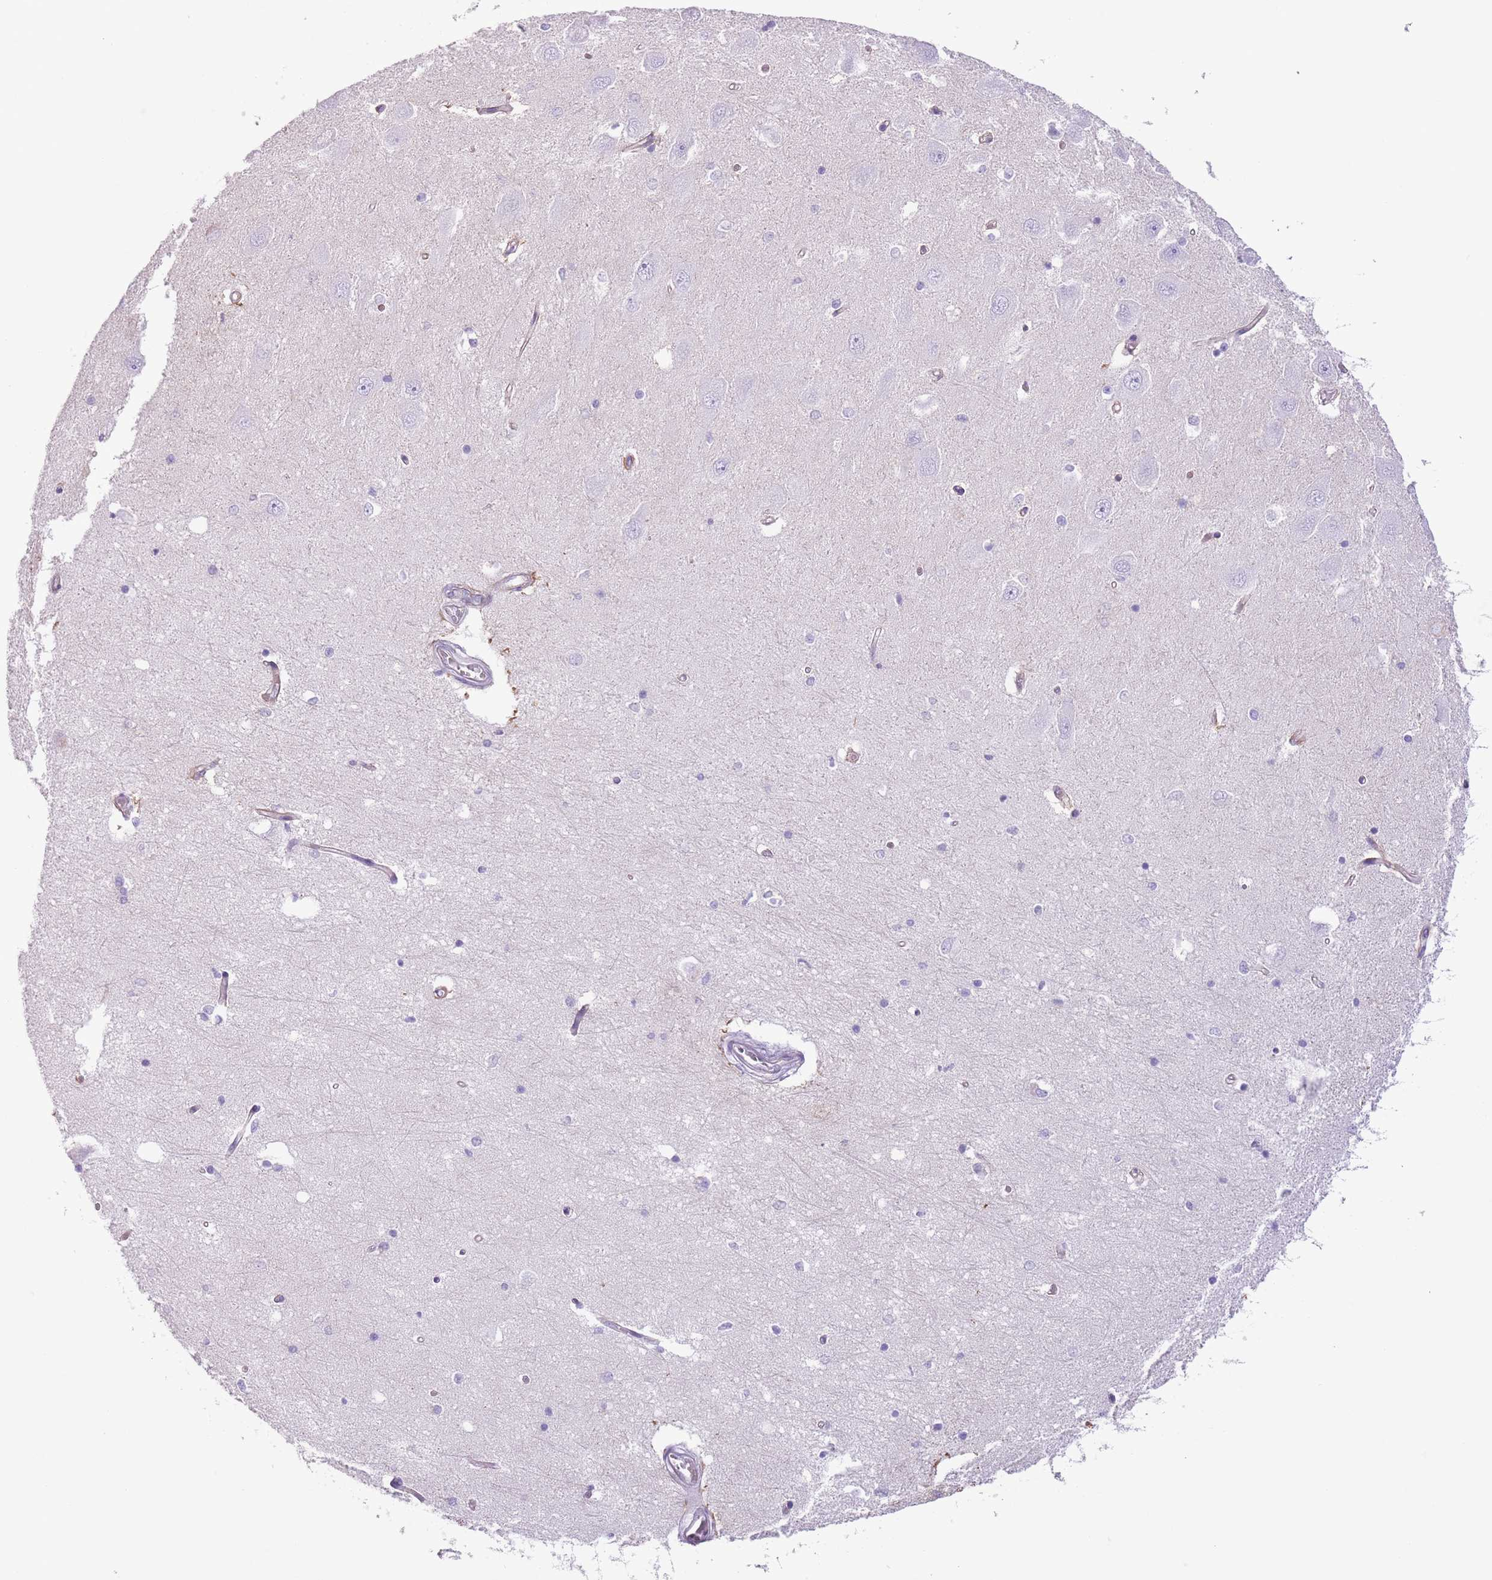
{"staining": {"intensity": "negative", "quantity": "none", "location": "none"}, "tissue": "hippocampus", "cell_type": "Glial cells", "image_type": "normal", "snomed": [{"axis": "morphology", "description": "Normal tissue, NOS"}, {"axis": "topography", "description": "Hippocampus"}], "caption": "Glial cells are negative for brown protein staining in benign hippocampus. (DAB (3,3'-diaminobenzidine) immunohistochemistry visualized using brightfield microscopy, high magnification).", "gene": "RBP3", "patient": {"sex": "male", "age": 45}}